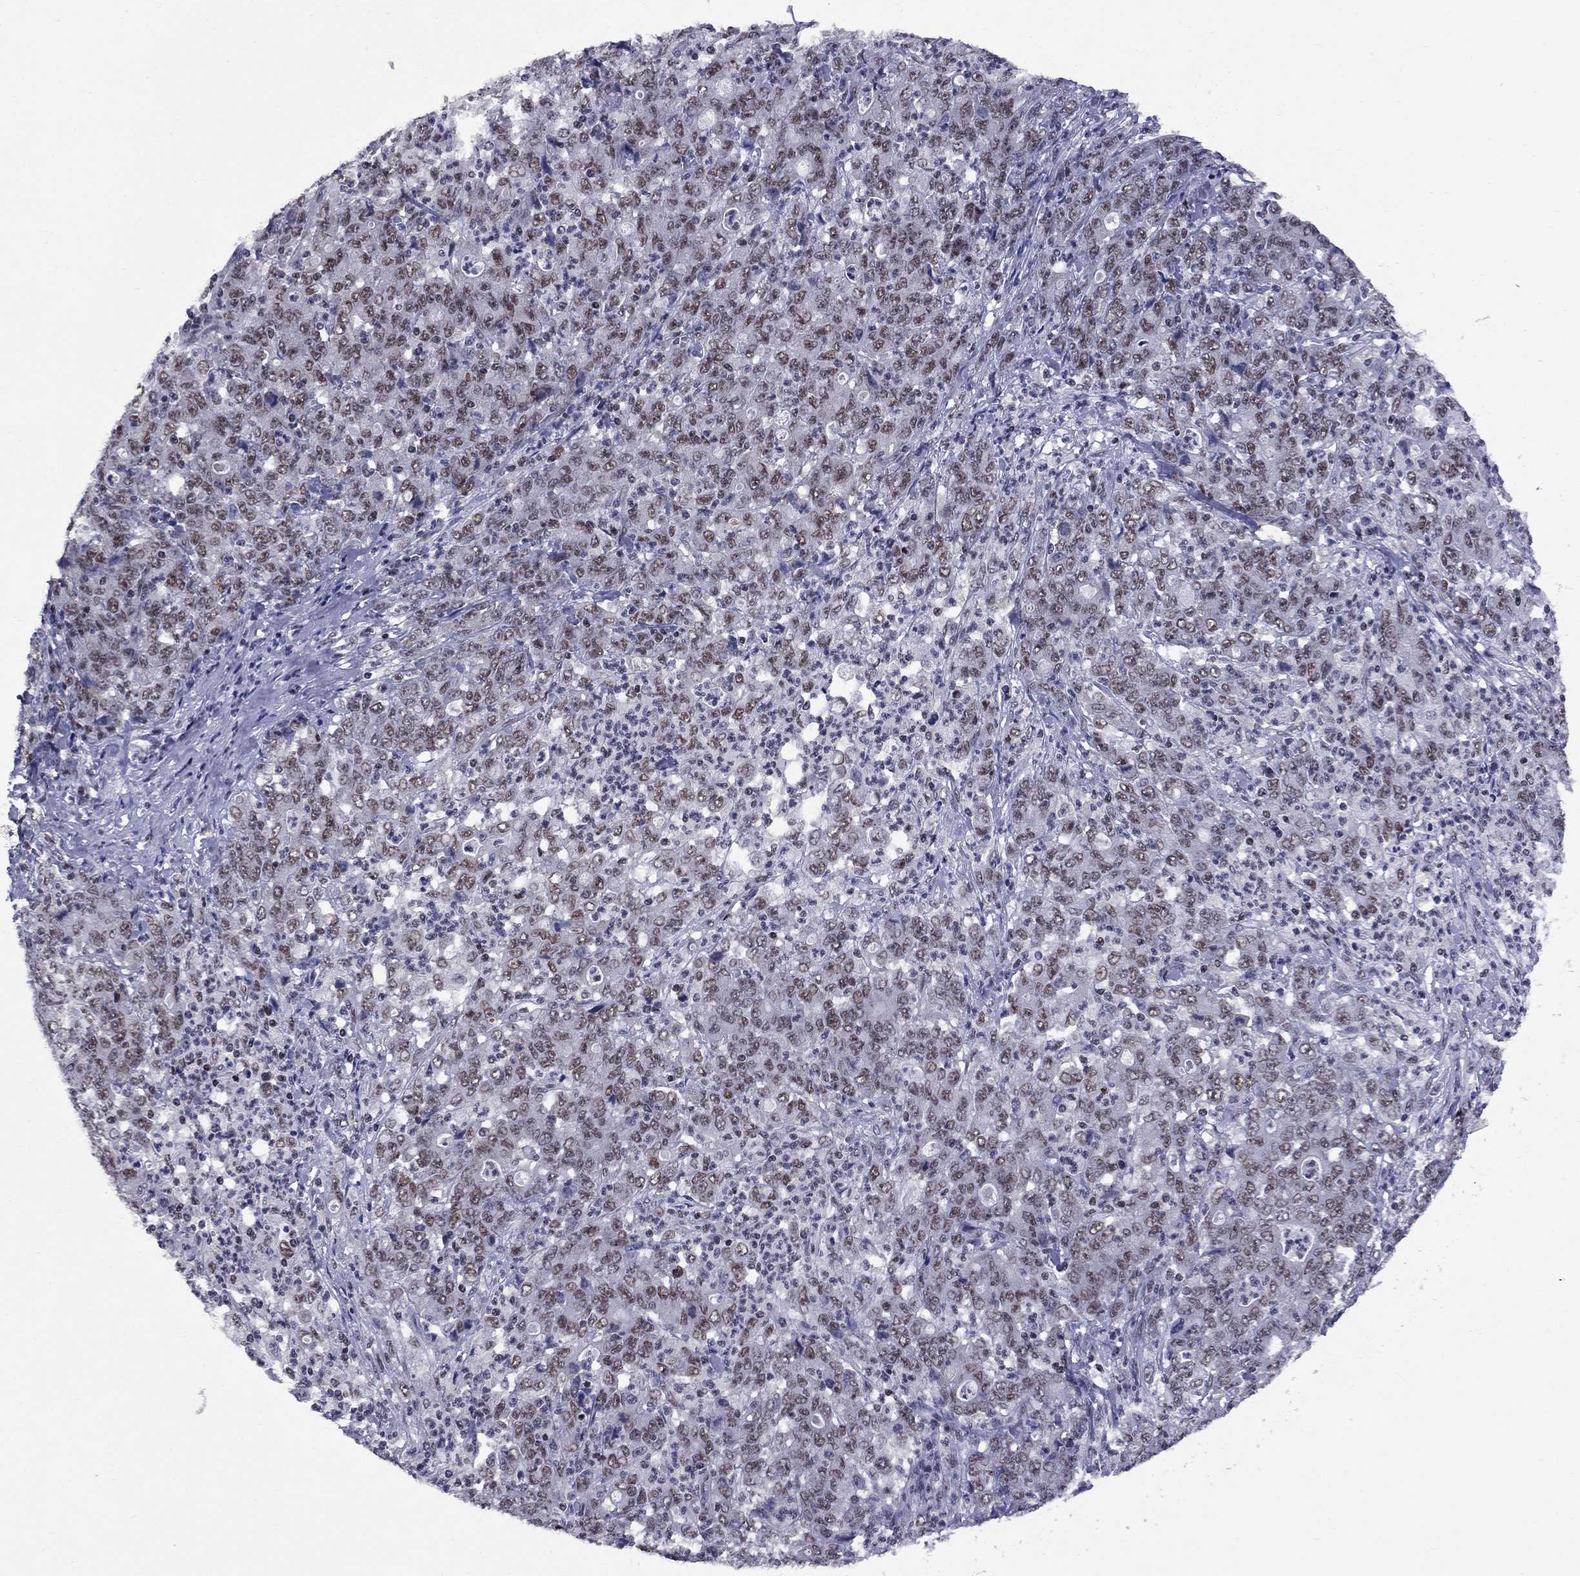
{"staining": {"intensity": "weak", "quantity": "25%-75%", "location": "nuclear"}, "tissue": "stomach cancer", "cell_type": "Tumor cells", "image_type": "cancer", "snomed": [{"axis": "morphology", "description": "Adenocarcinoma, NOS"}, {"axis": "topography", "description": "Stomach, lower"}], "caption": "This is an image of IHC staining of adenocarcinoma (stomach), which shows weak expression in the nuclear of tumor cells.", "gene": "TAF9", "patient": {"sex": "female", "age": 71}}